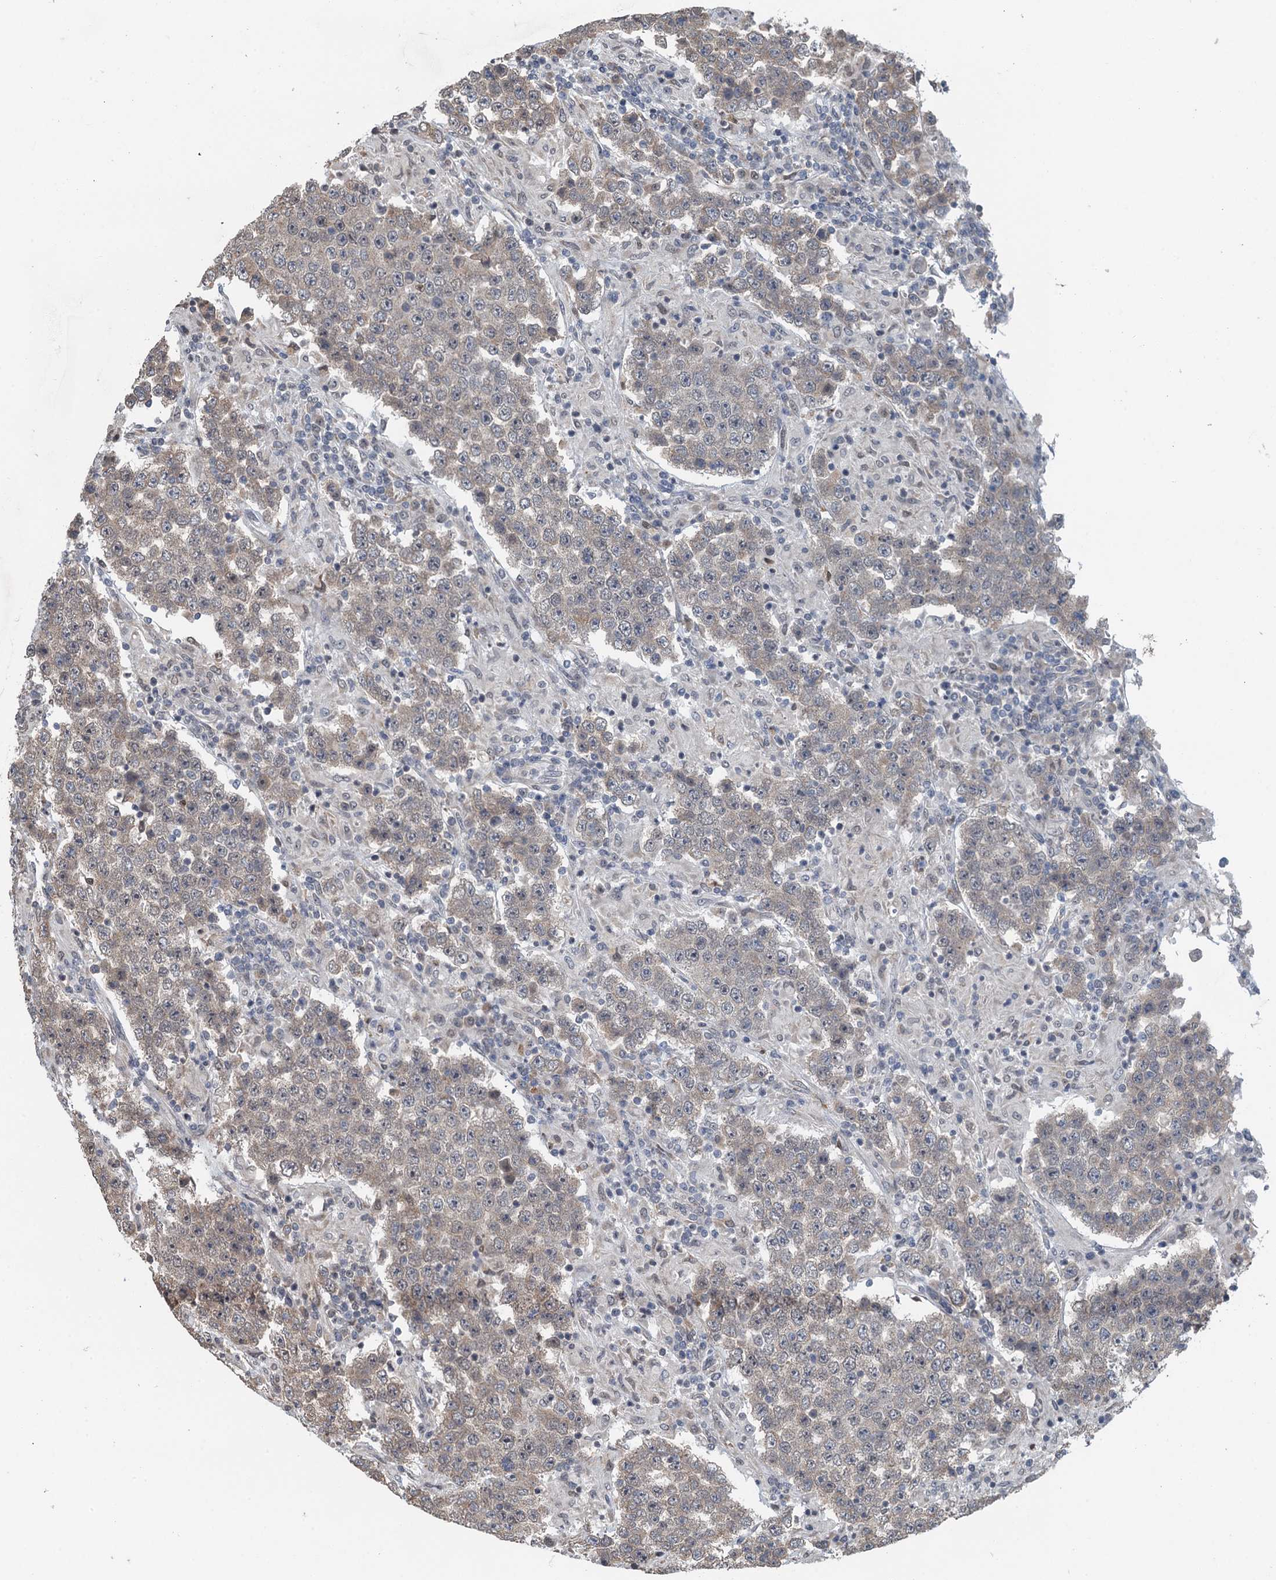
{"staining": {"intensity": "negative", "quantity": "none", "location": "none"}, "tissue": "testis cancer", "cell_type": "Tumor cells", "image_type": "cancer", "snomed": [{"axis": "morphology", "description": "Normal tissue, NOS"}, {"axis": "morphology", "description": "Urothelial carcinoma, High grade"}, {"axis": "morphology", "description": "Seminoma, NOS"}, {"axis": "morphology", "description": "Carcinoma, Embryonal, NOS"}, {"axis": "topography", "description": "Urinary bladder"}, {"axis": "topography", "description": "Testis"}], "caption": "The immunohistochemistry (IHC) photomicrograph has no significant positivity in tumor cells of testis seminoma tissue. (DAB (3,3'-diaminobenzidine) IHC visualized using brightfield microscopy, high magnification).", "gene": "WHAMM", "patient": {"sex": "male", "age": 41}}